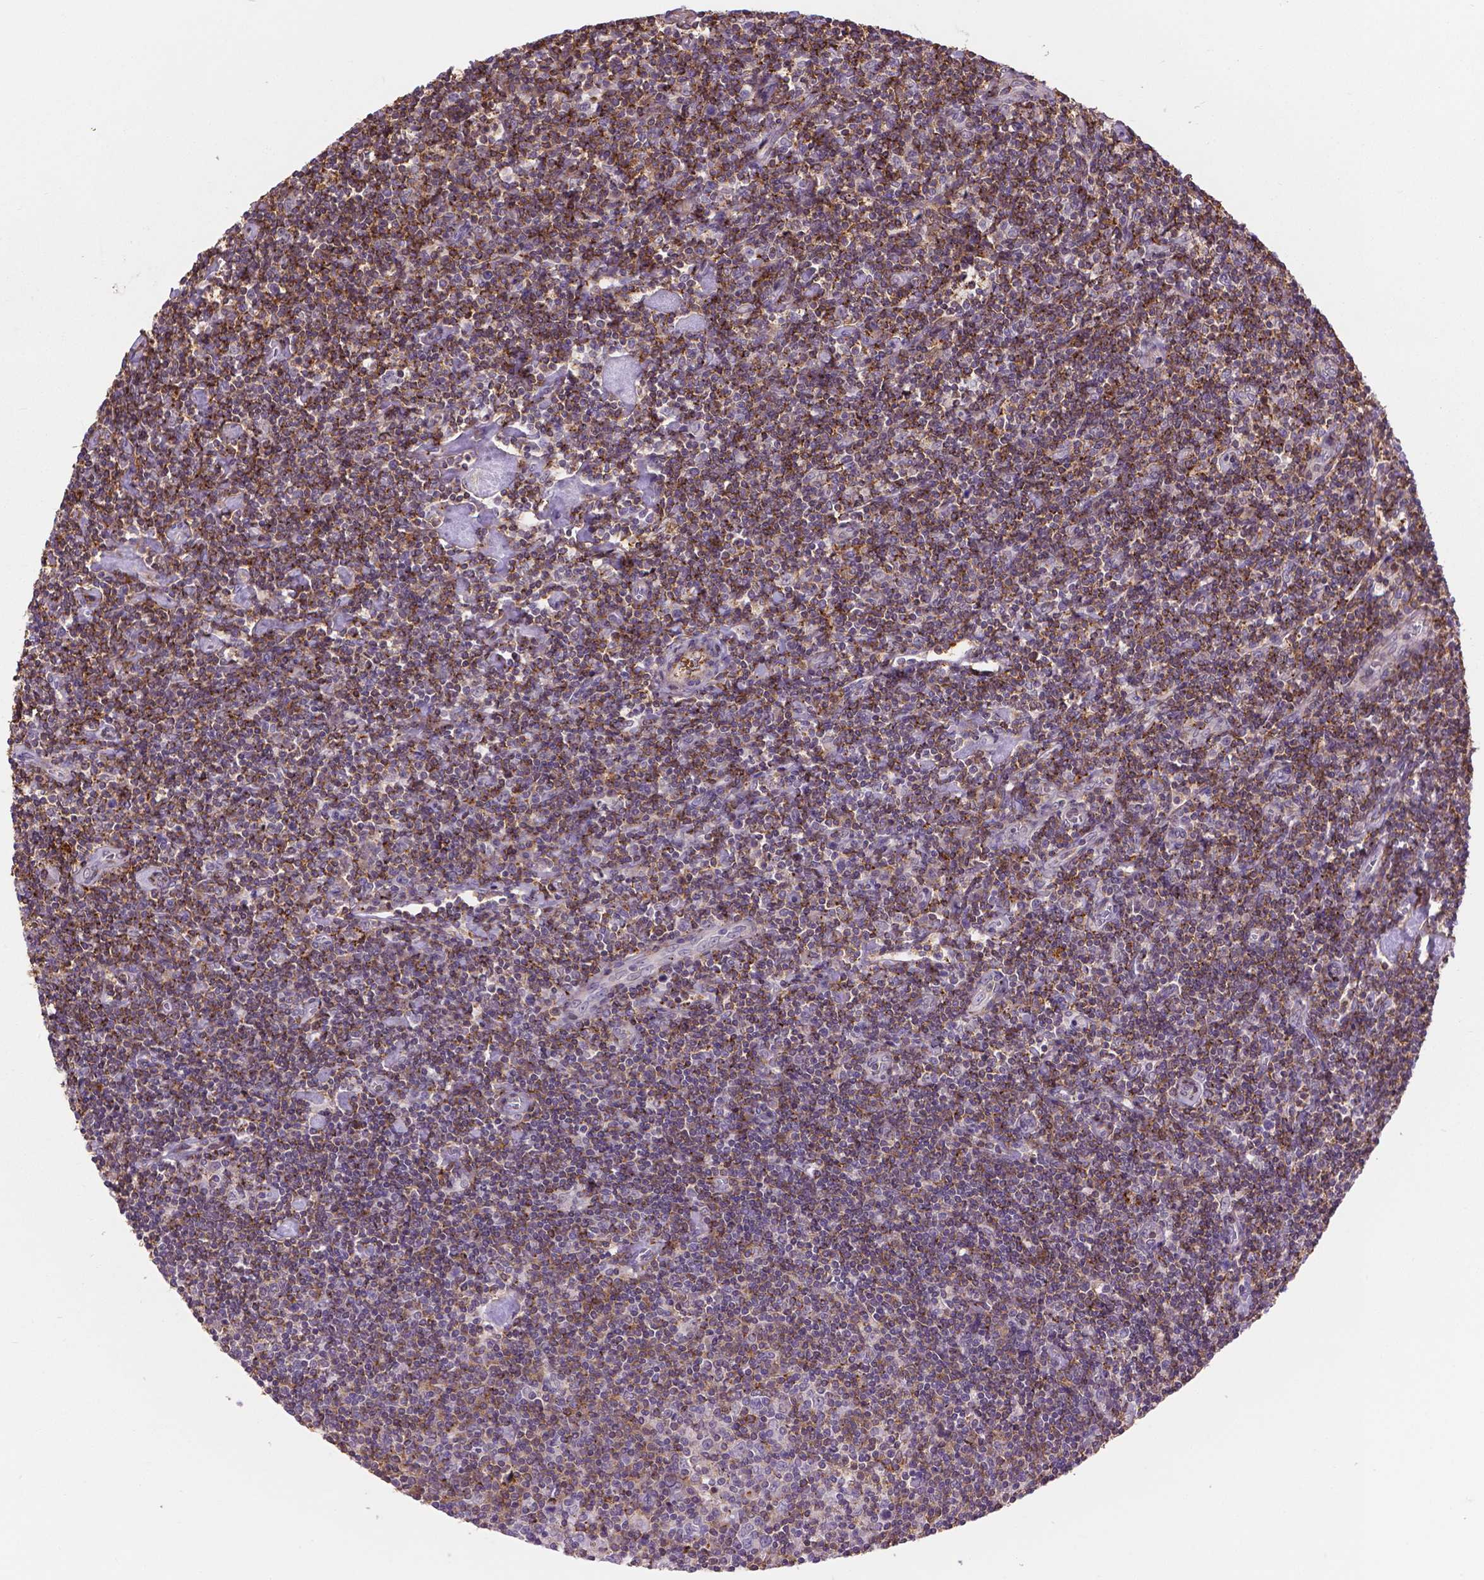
{"staining": {"intensity": "negative", "quantity": "none", "location": "none"}, "tissue": "lymphoma", "cell_type": "Tumor cells", "image_type": "cancer", "snomed": [{"axis": "morphology", "description": "Hodgkin's disease, NOS"}, {"axis": "topography", "description": "Lymph node"}], "caption": "A high-resolution image shows IHC staining of lymphoma, which demonstrates no significant expression in tumor cells. (Stains: DAB (3,3'-diaminobenzidine) IHC with hematoxylin counter stain, Microscopy: brightfield microscopy at high magnification).", "gene": "ACAD10", "patient": {"sex": "male", "age": 40}}